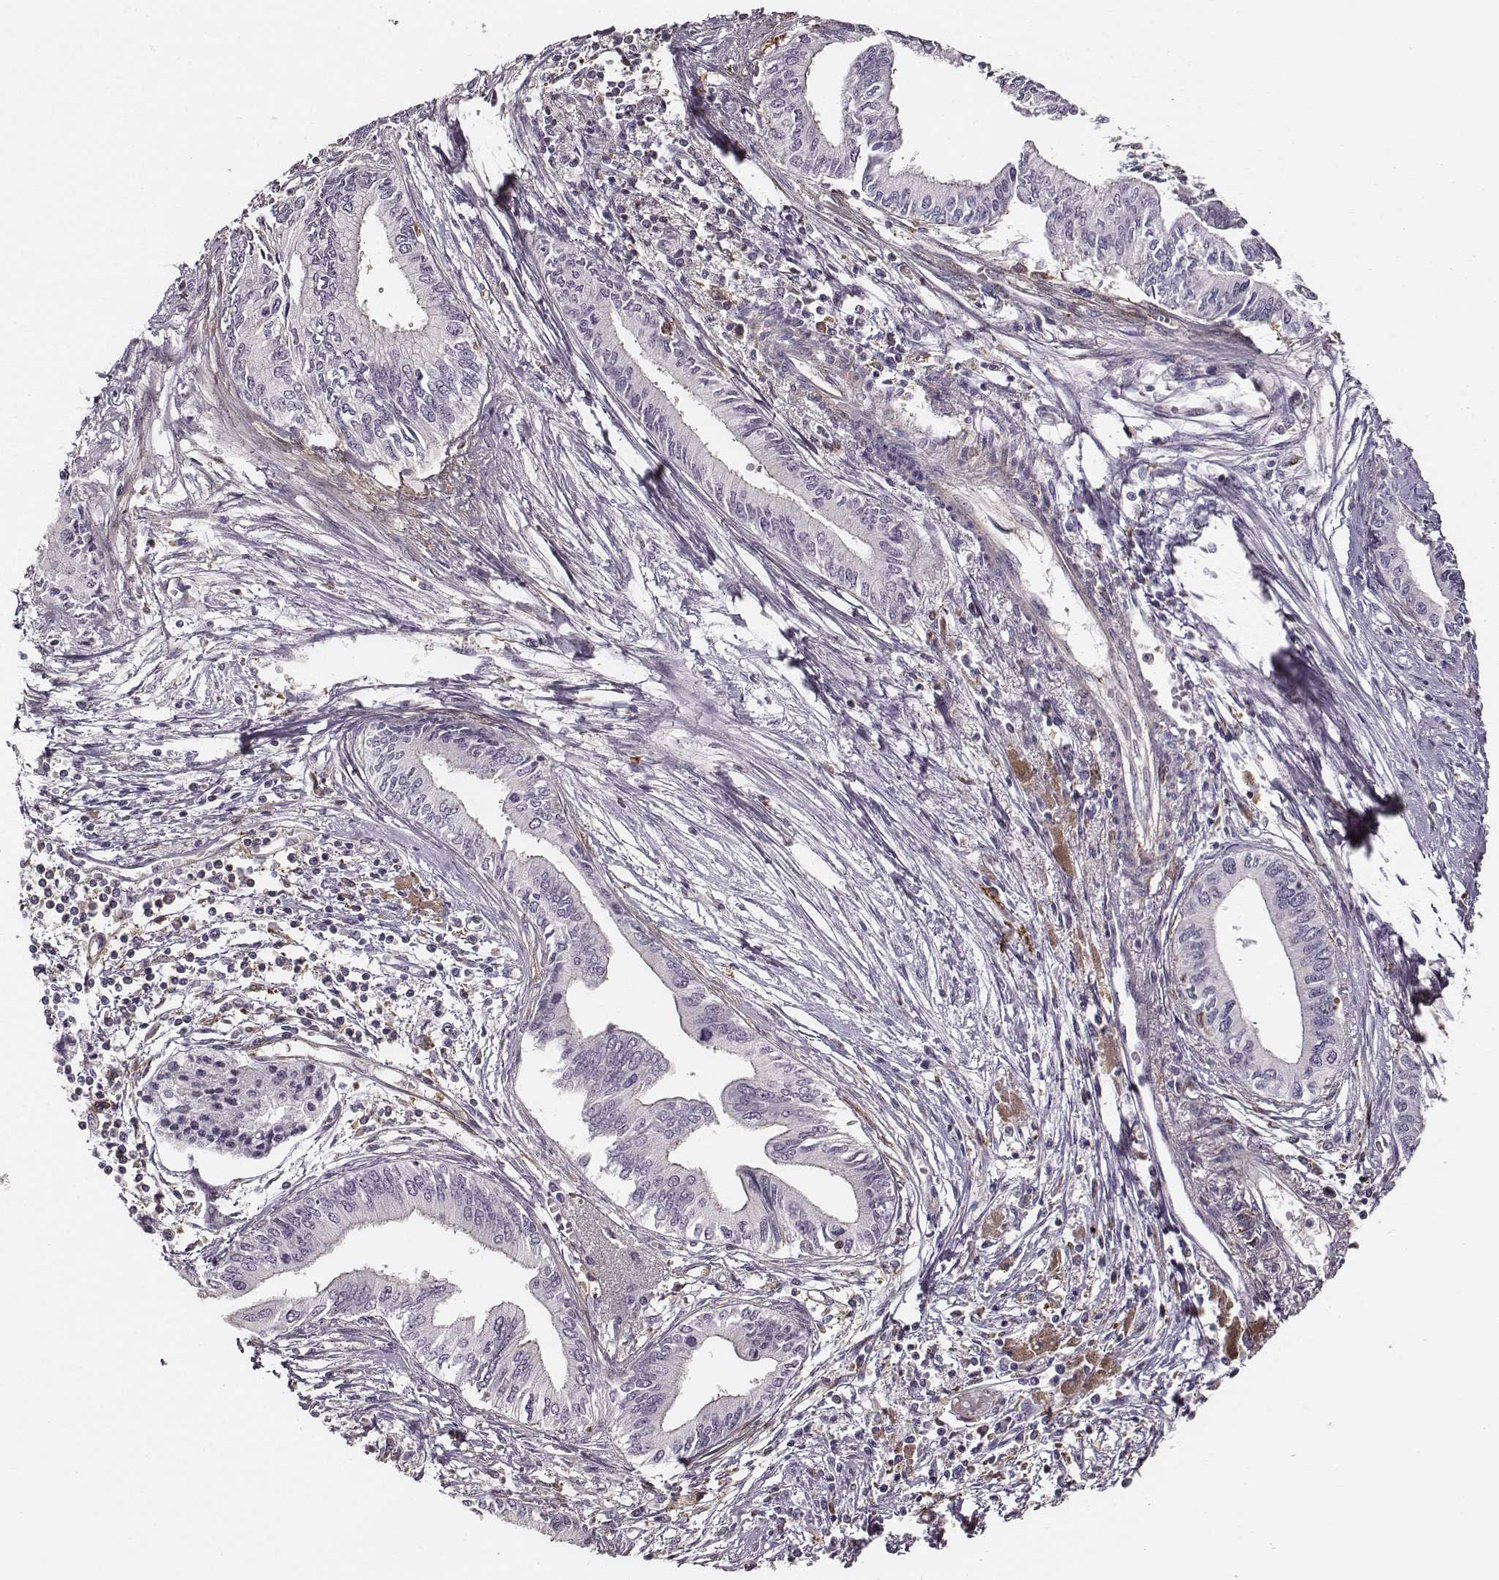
{"staining": {"intensity": "negative", "quantity": "none", "location": "none"}, "tissue": "pancreatic cancer", "cell_type": "Tumor cells", "image_type": "cancer", "snomed": [{"axis": "morphology", "description": "Adenocarcinoma, NOS"}, {"axis": "topography", "description": "Pancreas"}], "caption": "Tumor cells show no significant protein positivity in pancreatic cancer. (IHC, brightfield microscopy, high magnification).", "gene": "ZYX", "patient": {"sex": "female", "age": 61}}